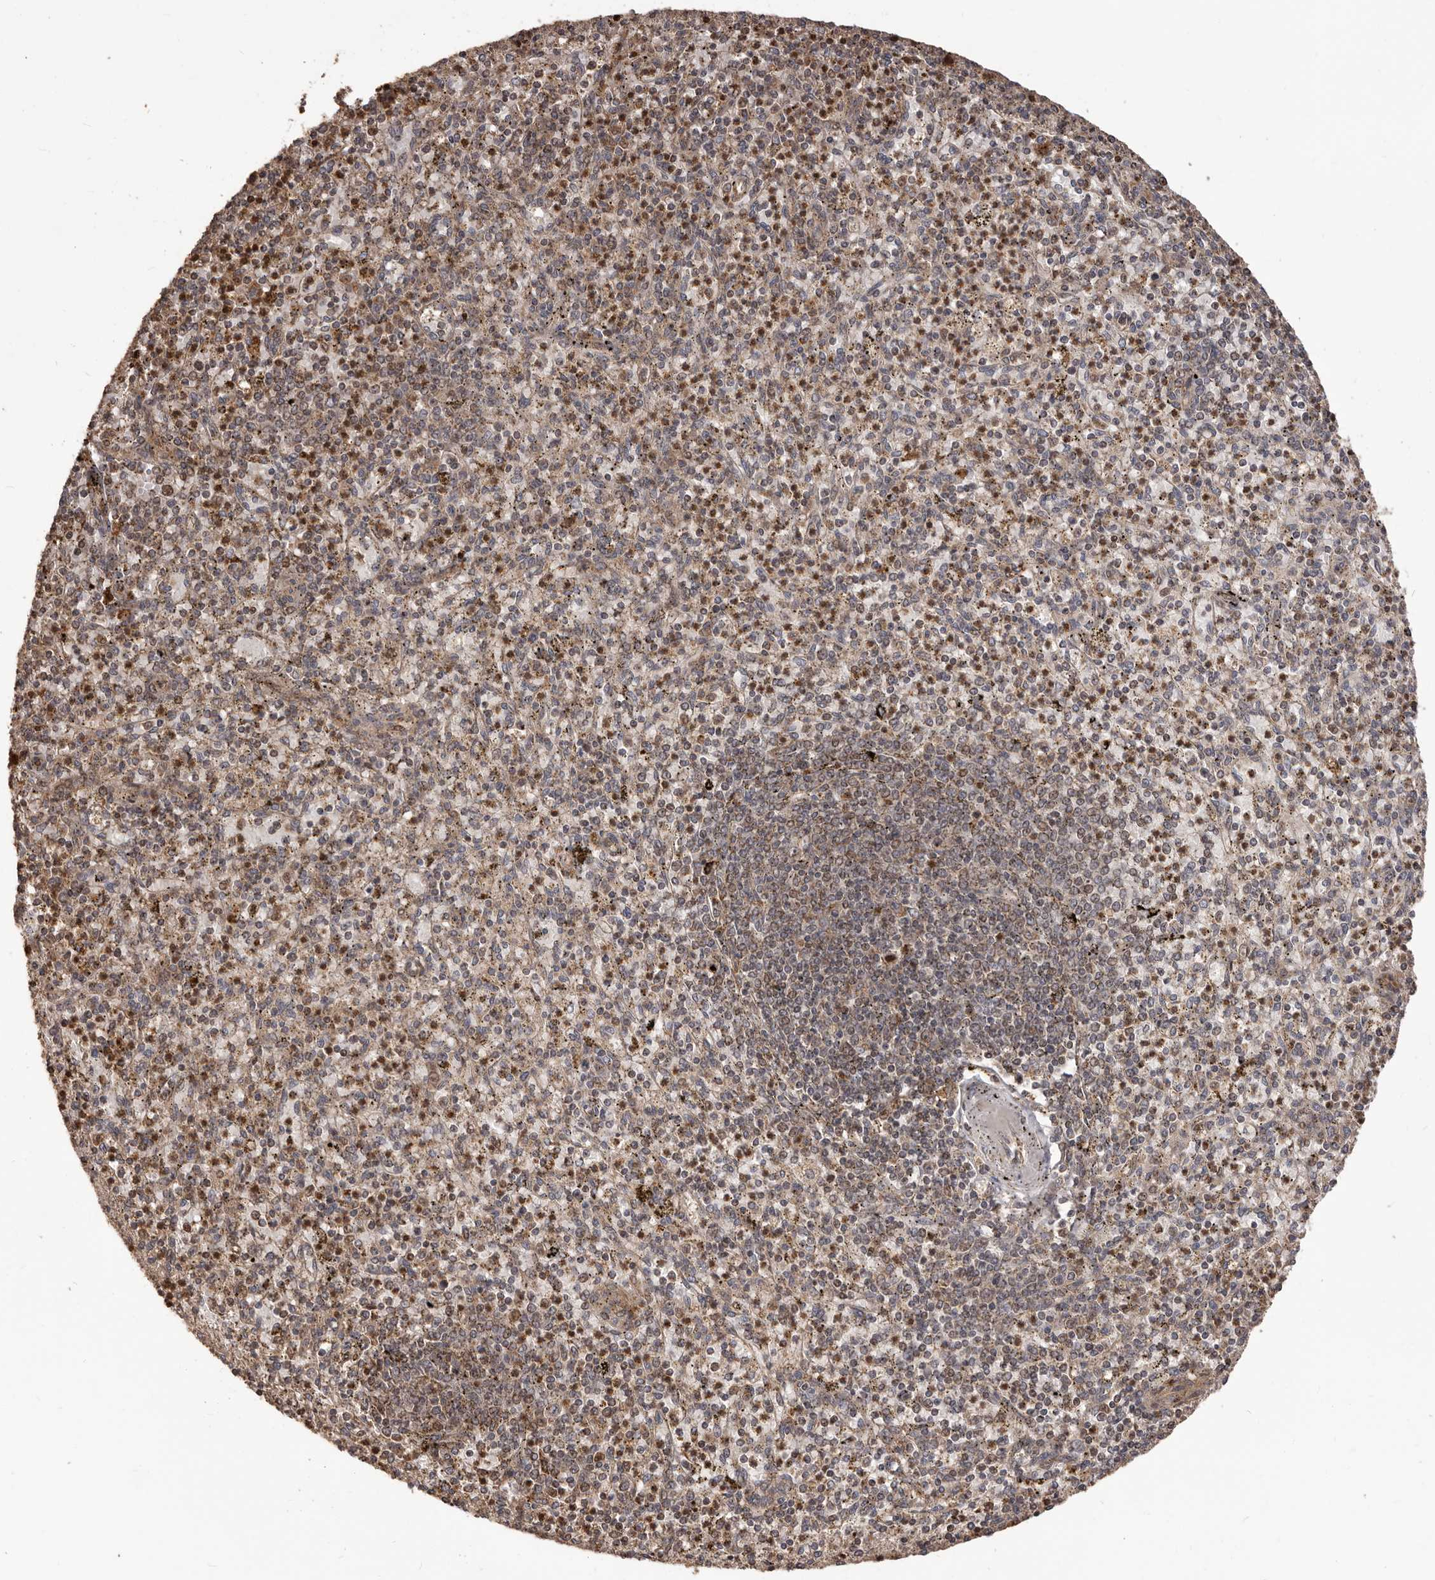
{"staining": {"intensity": "moderate", "quantity": "25%-75%", "location": "cytoplasmic/membranous,nuclear"}, "tissue": "spleen", "cell_type": "Cells in red pulp", "image_type": "normal", "snomed": [{"axis": "morphology", "description": "Normal tissue, NOS"}, {"axis": "topography", "description": "Spleen"}], "caption": "This photomicrograph demonstrates normal spleen stained with immunohistochemistry to label a protein in brown. The cytoplasmic/membranous,nuclear of cells in red pulp show moderate positivity for the protein. Nuclei are counter-stained blue.", "gene": "MTO1", "patient": {"sex": "male", "age": 72}}